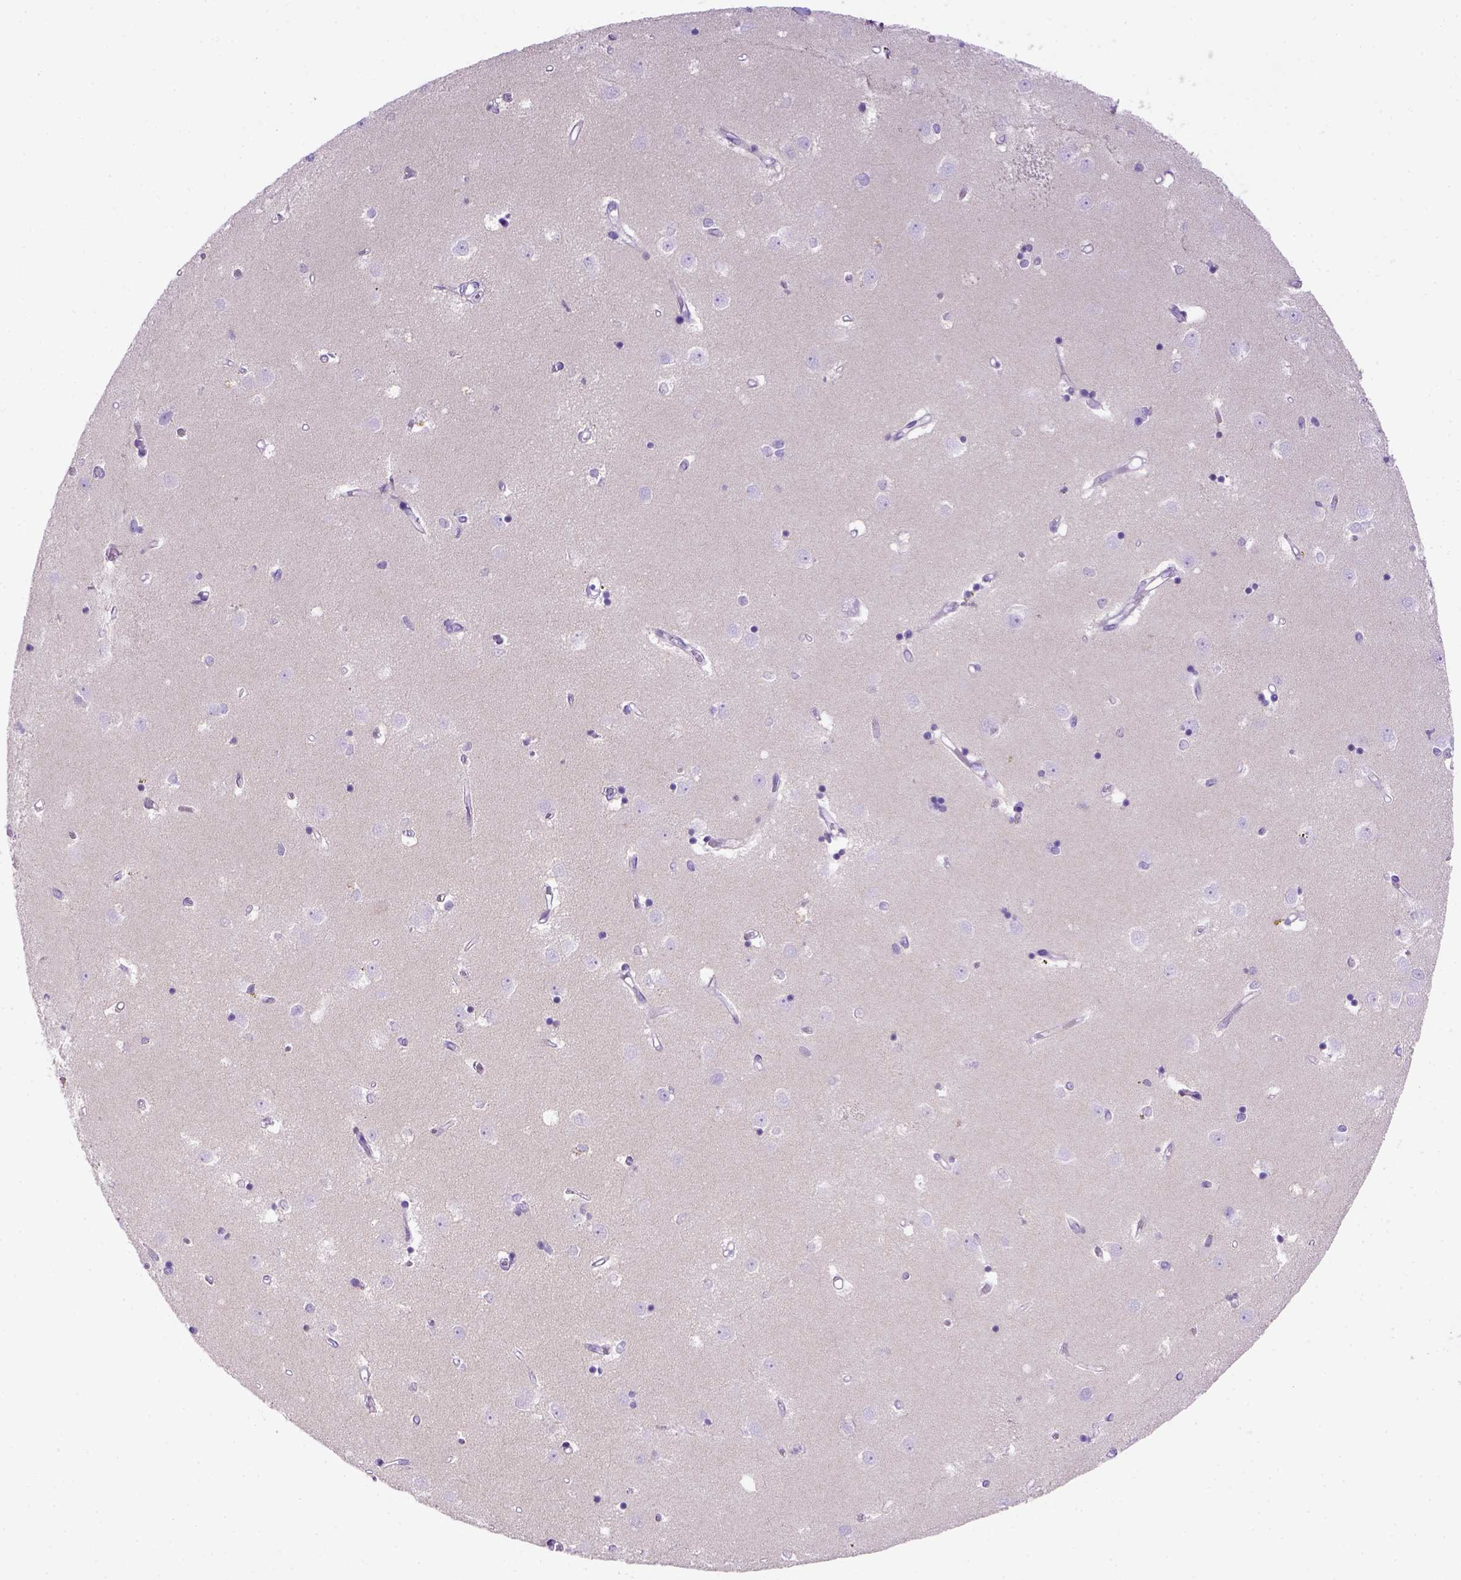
{"staining": {"intensity": "negative", "quantity": "none", "location": "none"}, "tissue": "caudate", "cell_type": "Glial cells", "image_type": "normal", "snomed": [{"axis": "morphology", "description": "Normal tissue, NOS"}, {"axis": "topography", "description": "Lateral ventricle wall"}], "caption": "Immunohistochemistry micrograph of unremarkable human caudate stained for a protein (brown), which displays no positivity in glial cells. The staining is performed using DAB (3,3'-diaminobenzidine) brown chromogen with nuclei counter-stained in using hematoxylin.", "gene": "SIRPD", "patient": {"sex": "male", "age": 54}}